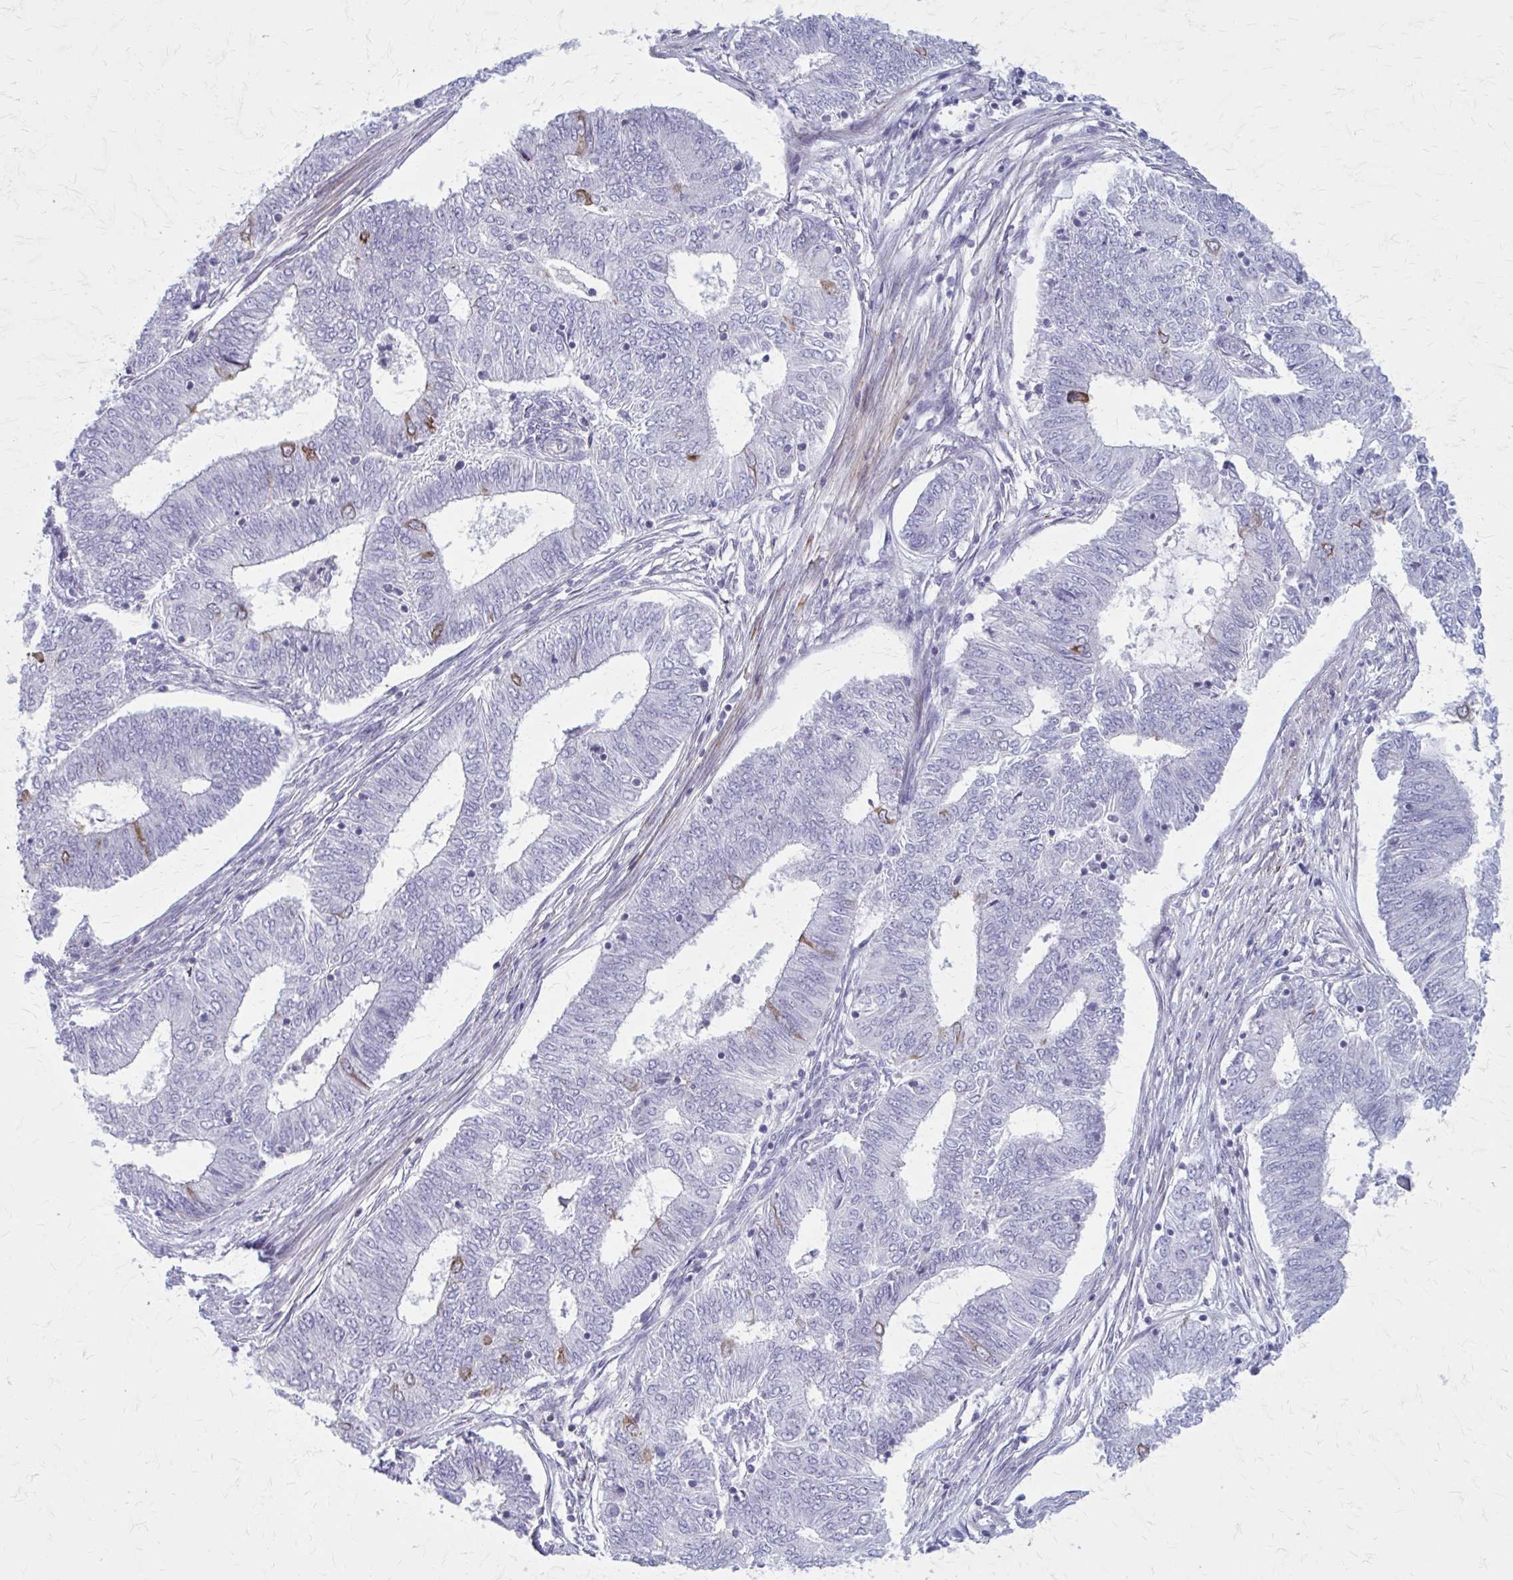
{"staining": {"intensity": "strong", "quantity": "<25%", "location": "cytoplasmic/membranous"}, "tissue": "endometrial cancer", "cell_type": "Tumor cells", "image_type": "cancer", "snomed": [{"axis": "morphology", "description": "Adenocarcinoma, NOS"}, {"axis": "topography", "description": "Endometrium"}], "caption": "A high-resolution photomicrograph shows immunohistochemistry (IHC) staining of adenocarcinoma (endometrial), which exhibits strong cytoplasmic/membranous staining in about <25% of tumor cells.", "gene": "PITPNM1", "patient": {"sex": "female", "age": 62}}